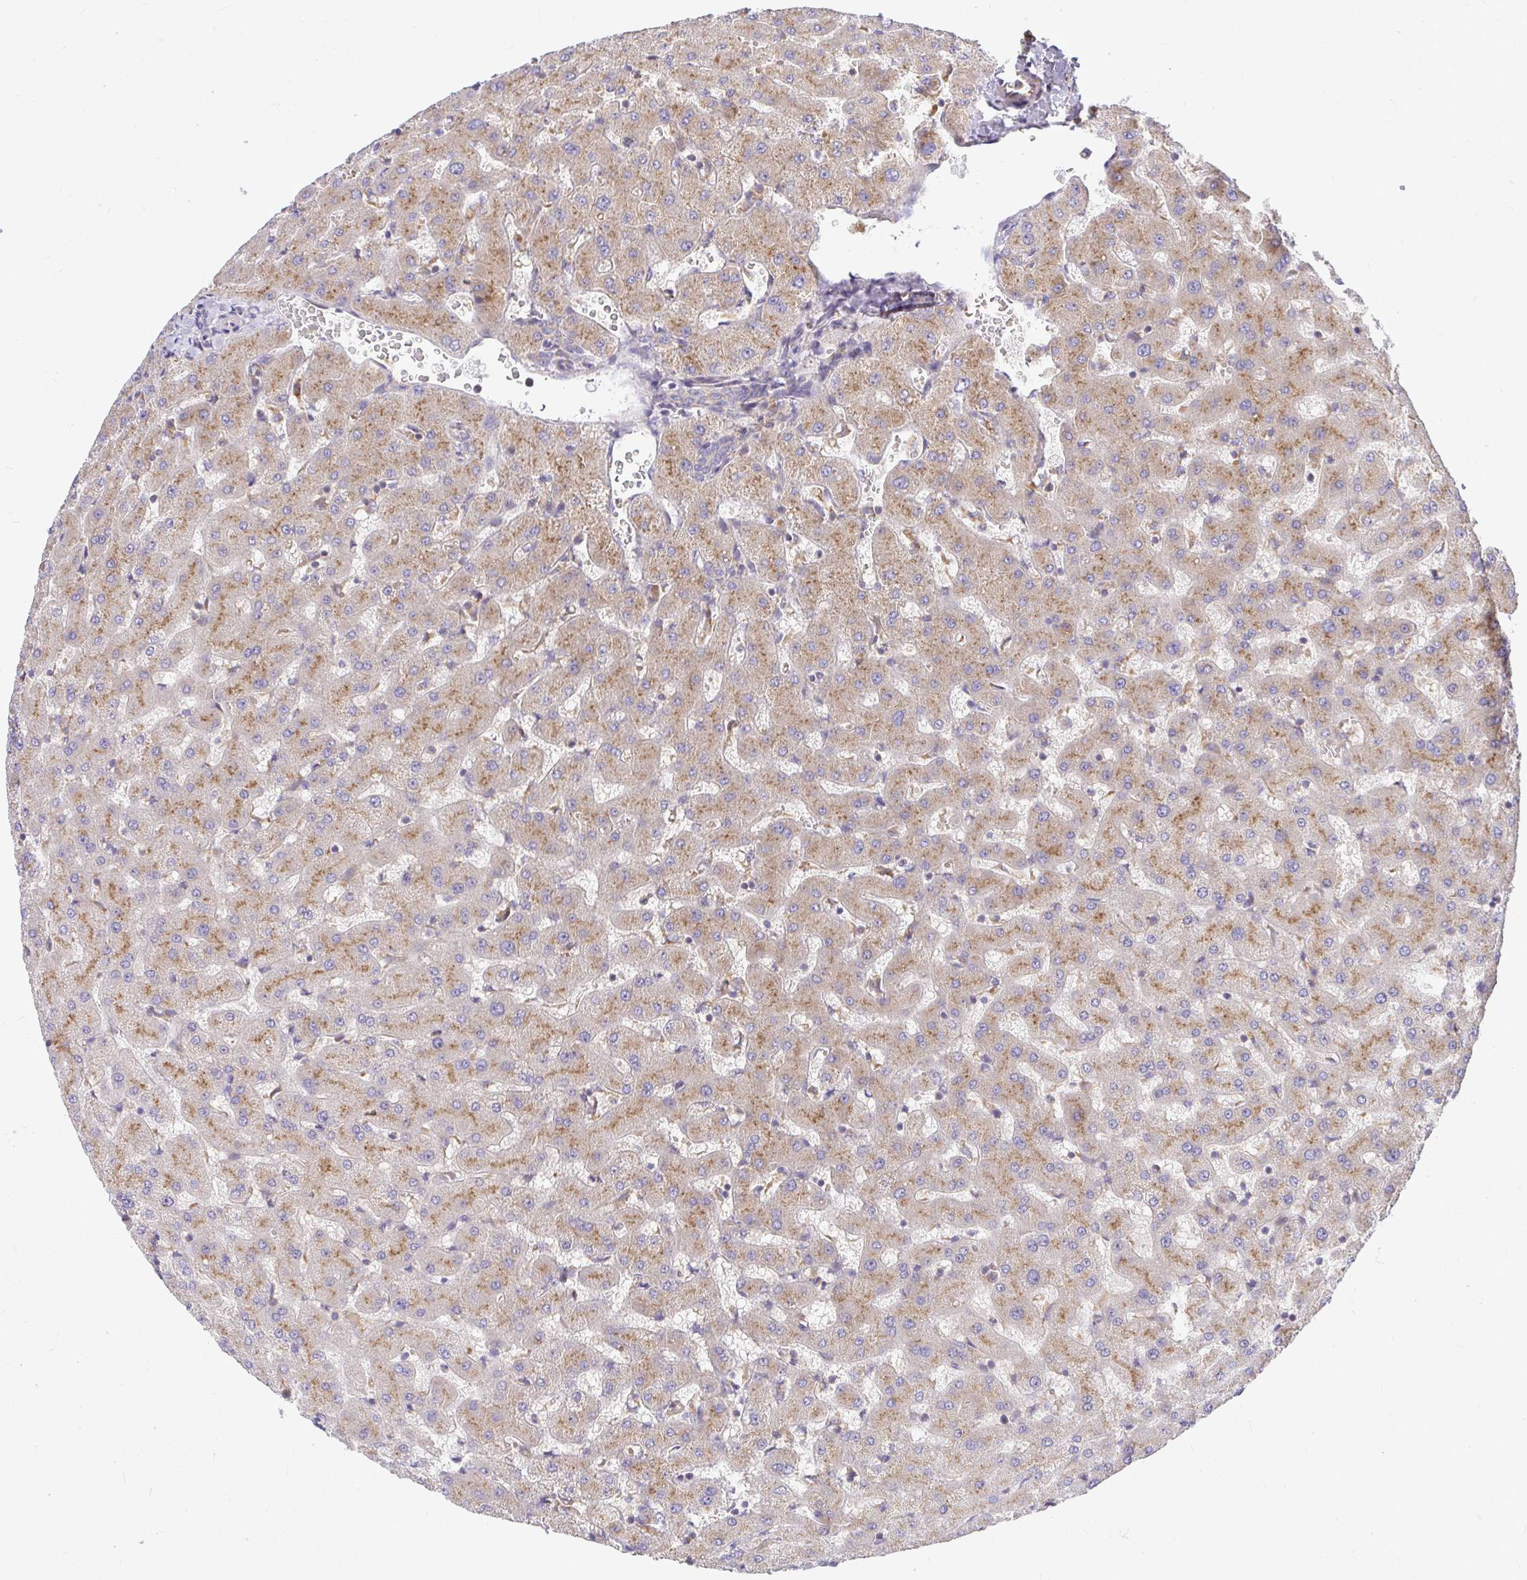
{"staining": {"intensity": "weak", "quantity": ">75%", "location": "cytoplasmic/membranous"}, "tissue": "liver", "cell_type": "Cholangiocytes", "image_type": "normal", "snomed": [{"axis": "morphology", "description": "Normal tissue, NOS"}, {"axis": "topography", "description": "Liver"}], "caption": "Weak cytoplasmic/membranous positivity for a protein is identified in approximately >75% of cholangiocytes of benign liver using immunohistochemistry.", "gene": "VTI1B", "patient": {"sex": "female", "age": 63}}